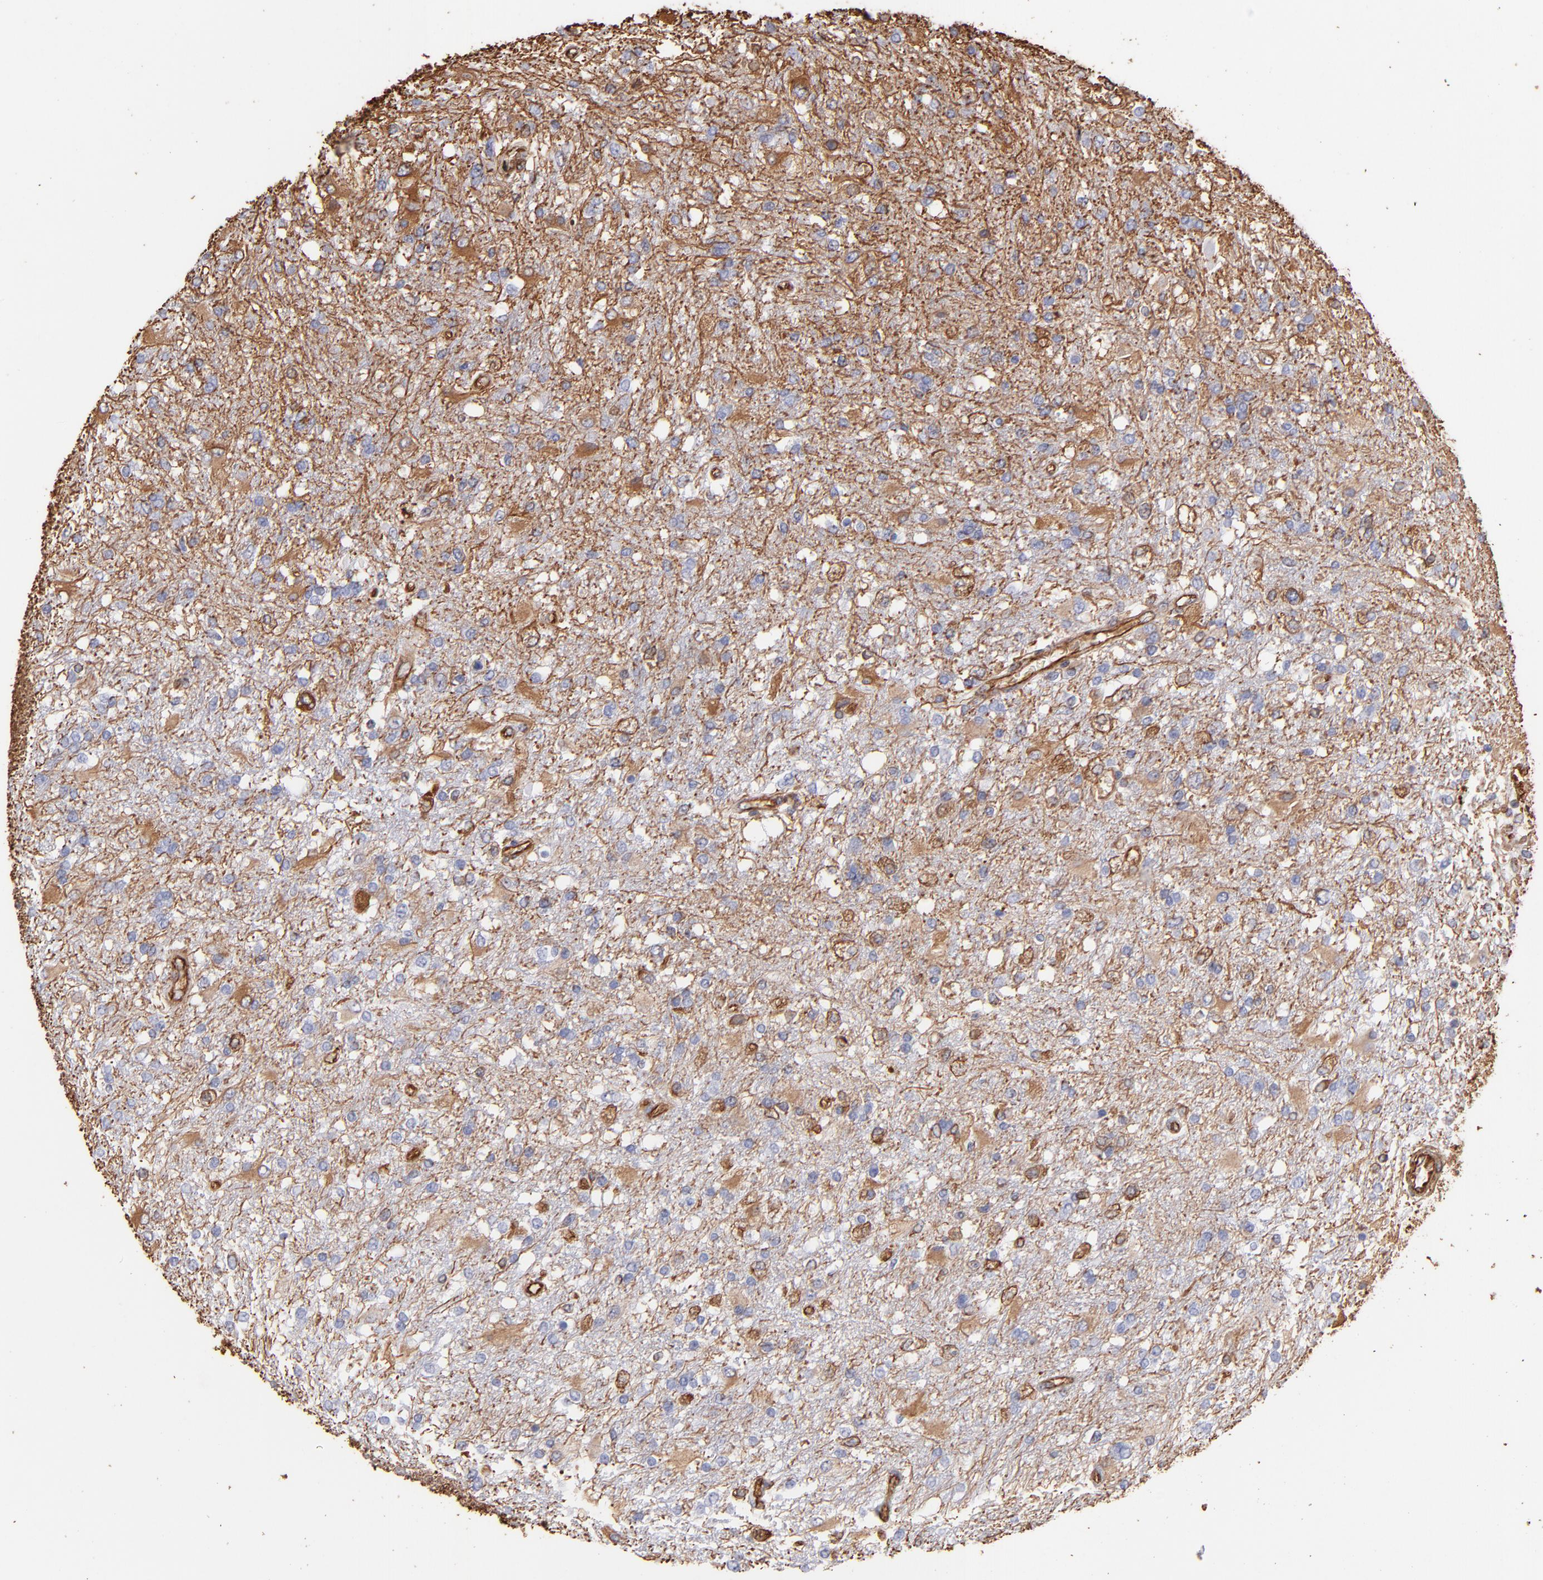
{"staining": {"intensity": "moderate", "quantity": "25%-75%", "location": "cytoplasmic/membranous"}, "tissue": "glioma", "cell_type": "Tumor cells", "image_type": "cancer", "snomed": [{"axis": "morphology", "description": "Glioma, malignant, High grade"}, {"axis": "topography", "description": "Cerebral cortex"}], "caption": "A photomicrograph showing moderate cytoplasmic/membranous expression in approximately 25%-75% of tumor cells in malignant glioma (high-grade), as visualized by brown immunohistochemical staining.", "gene": "VIM", "patient": {"sex": "male", "age": 79}}